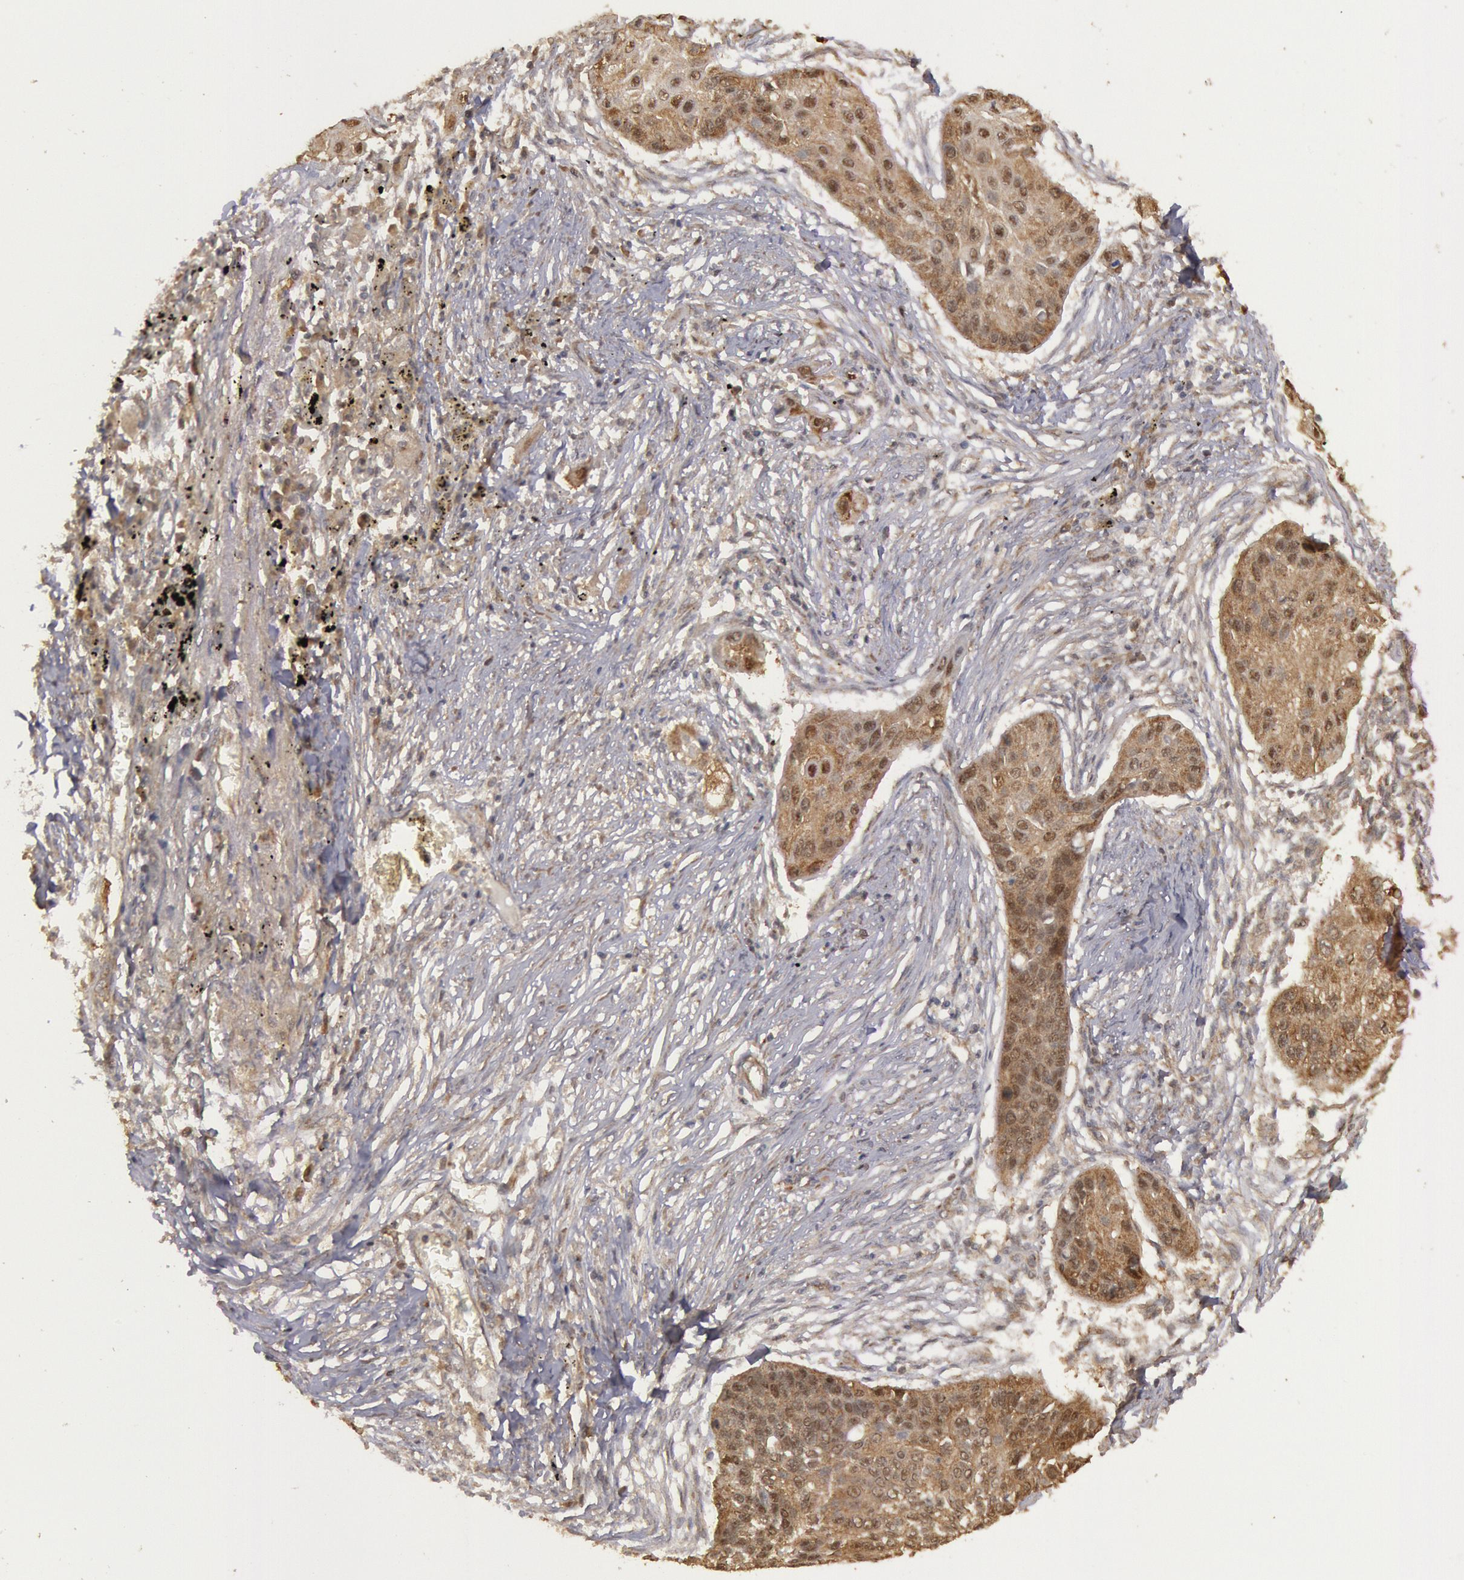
{"staining": {"intensity": "moderate", "quantity": ">75%", "location": "cytoplasmic/membranous,nuclear"}, "tissue": "lung cancer", "cell_type": "Tumor cells", "image_type": "cancer", "snomed": [{"axis": "morphology", "description": "Squamous cell carcinoma, NOS"}, {"axis": "topography", "description": "Lung"}], "caption": "The photomicrograph reveals immunohistochemical staining of lung squamous cell carcinoma. There is moderate cytoplasmic/membranous and nuclear positivity is present in approximately >75% of tumor cells.", "gene": "USP14", "patient": {"sex": "male", "age": 71}}